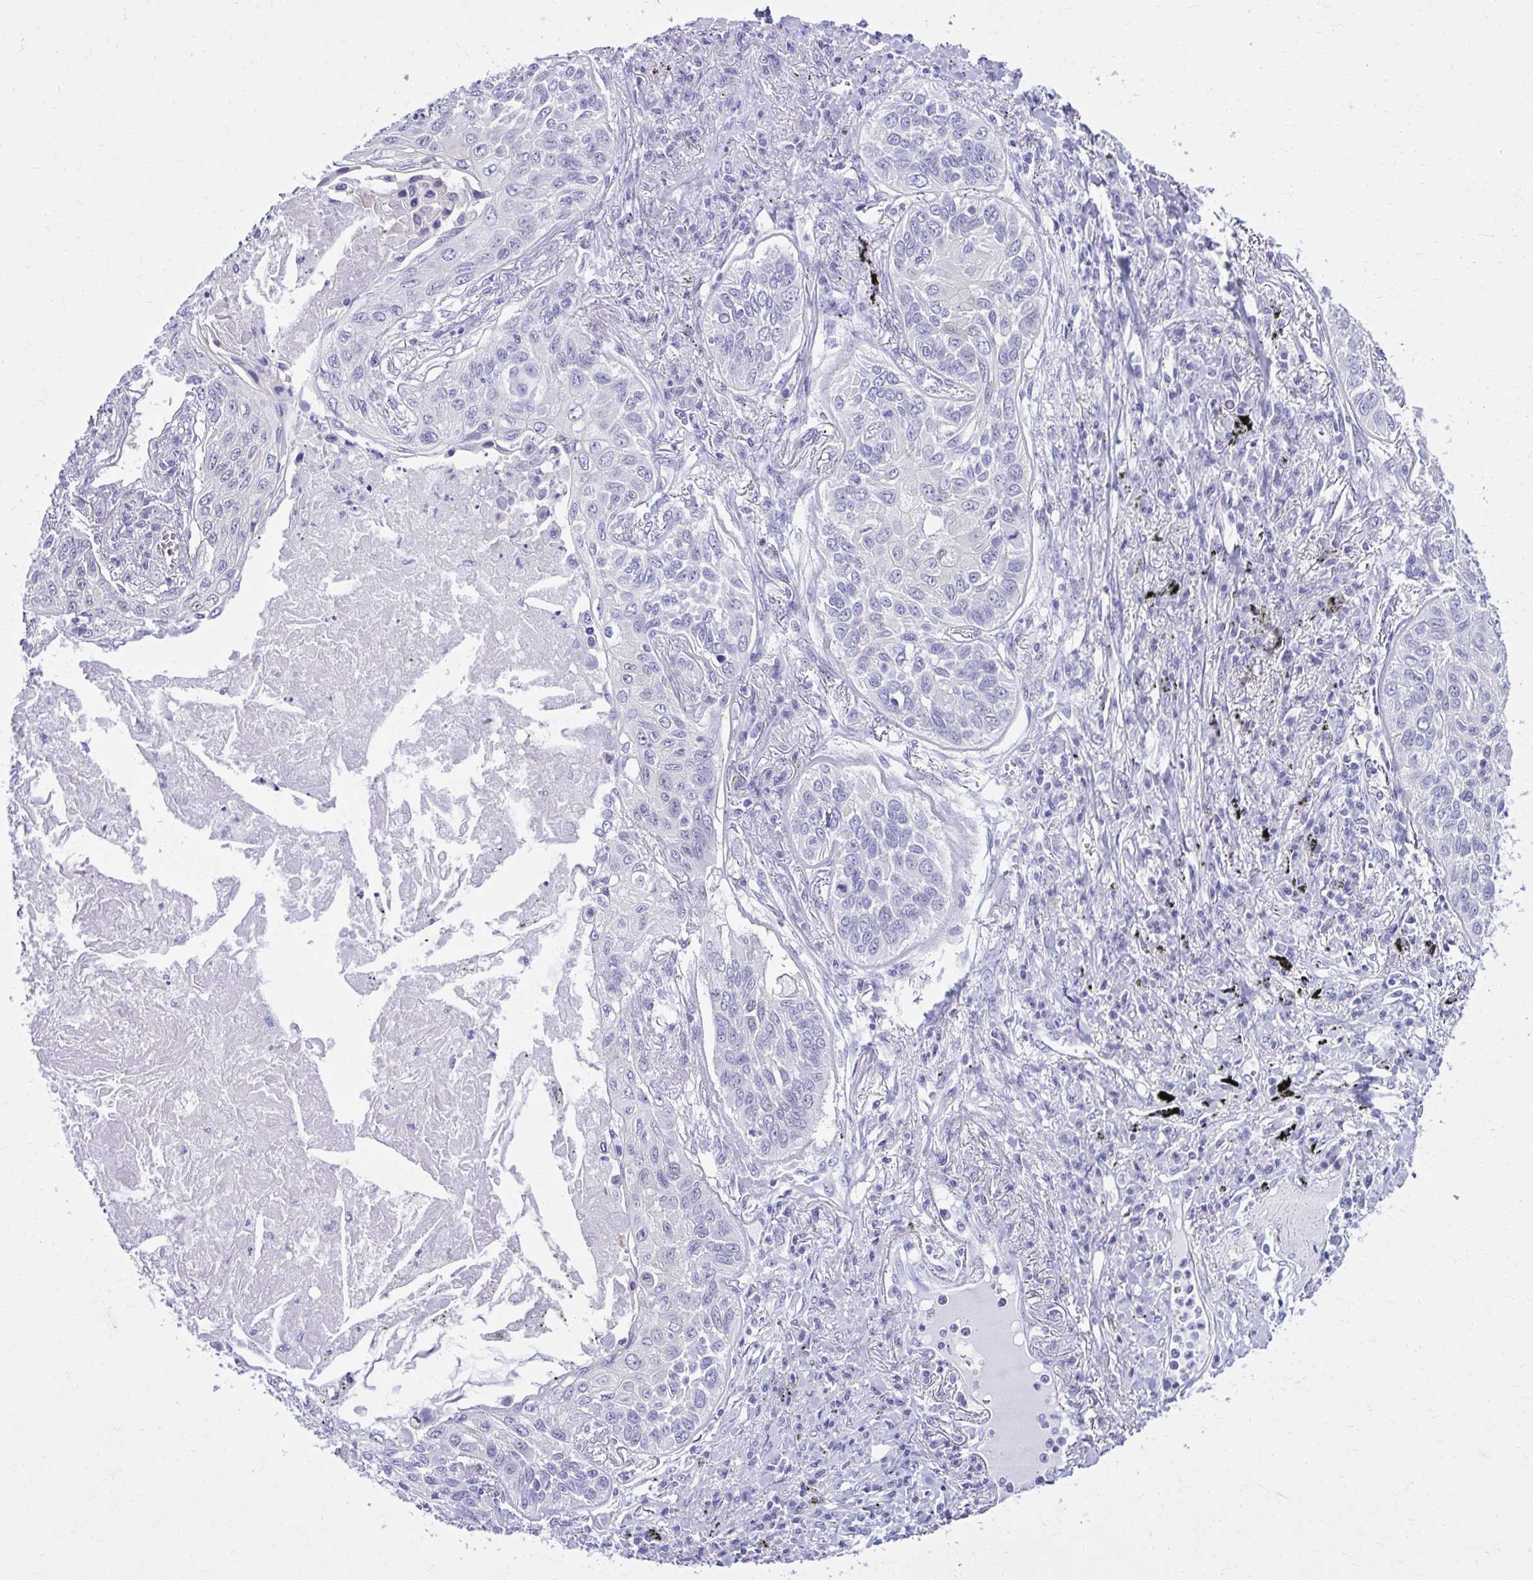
{"staining": {"intensity": "negative", "quantity": "none", "location": "none"}, "tissue": "lung cancer", "cell_type": "Tumor cells", "image_type": "cancer", "snomed": [{"axis": "morphology", "description": "Squamous cell carcinoma, NOS"}, {"axis": "topography", "description": "Lung"}], "caption": "IHC image of lung squamous cell carcinoma stained for a protein (brown), which exhibits no expression in tumor cells. (Immunohistochemistry (ihc), brightfield microscopy, high magnification).", "gene": "RASL11B", "patient": {"sex": "male", "age": 75}}